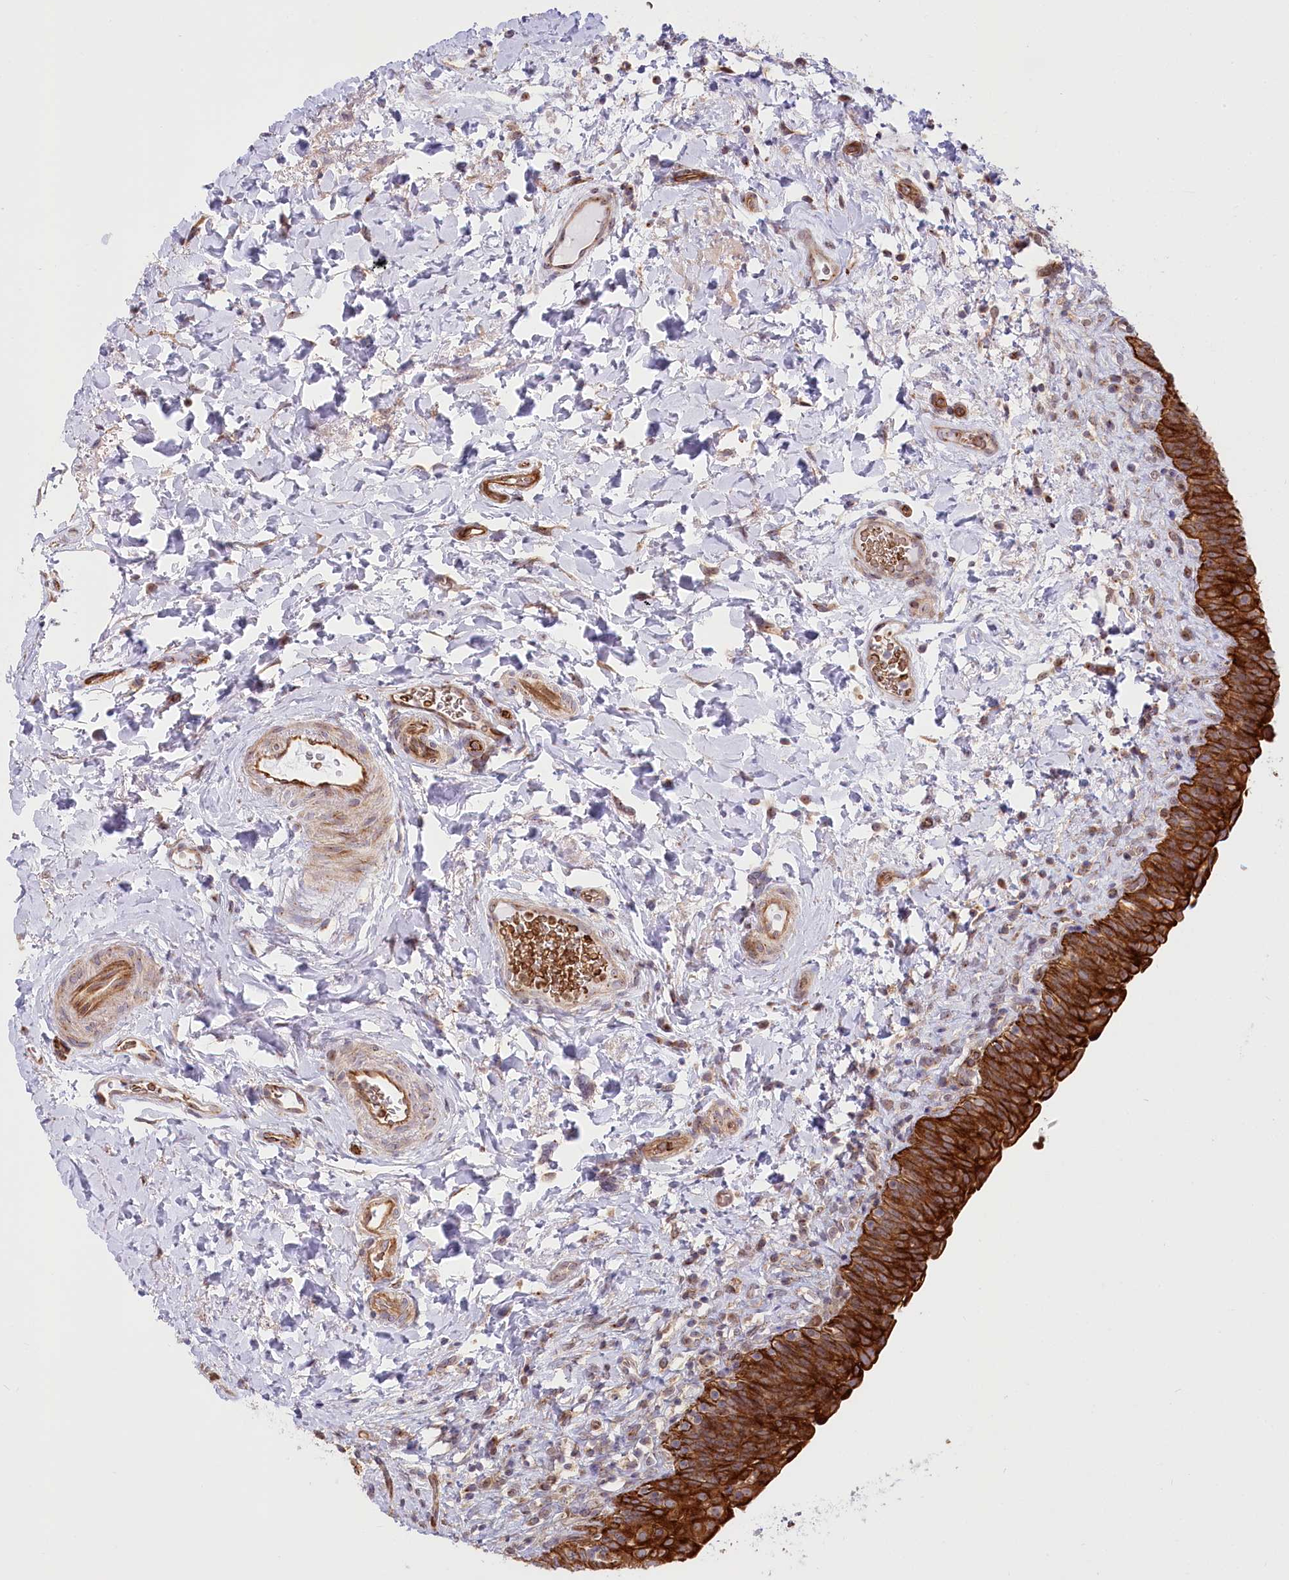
{"staining": {"intensity": "strong", "quantity": ">75%", "location": "cytoplasmic/membranous"}, "tissue": "urinary bladder", "cell_type": "Urothelial cells", "image_type": "normal", "snomed": [{"axis": "morphology", "description": "Normal tissue, NOS"}, {"axis": "topography", "description": "Urinary bladder"}], "caption": "This histopathology image shows normal urinary bladder stained with immunohistochemistry to label a protein in brown. The cytoplasmic/membranous of urothelial cells show strong positivity for the protein. Nuclei are counter-stained blue.", "gene": "COMMD3", "patient": {"sex": "male", "age": 83}}